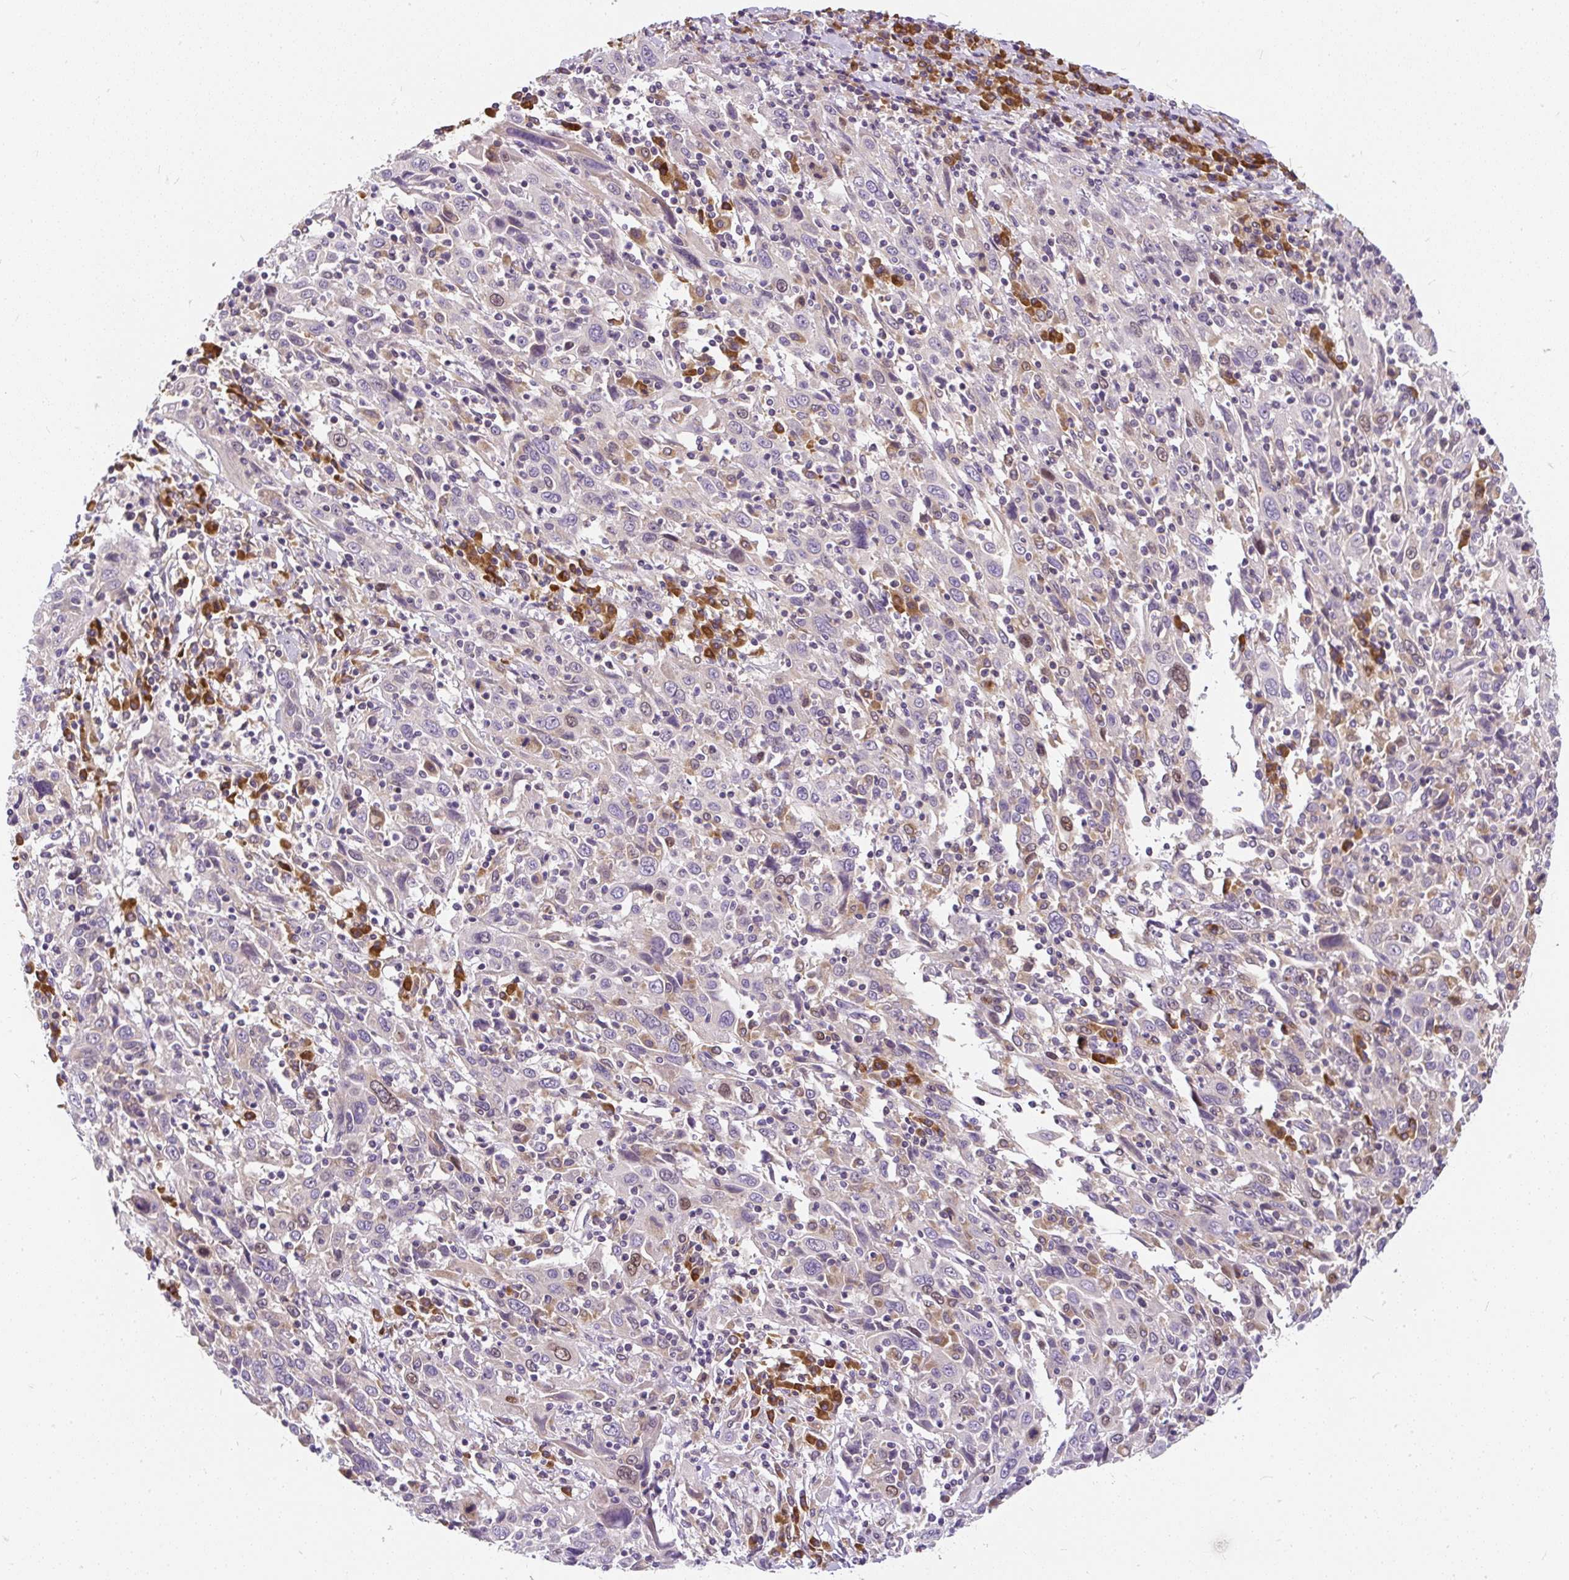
{"staining": {"intensity": "weak", "quantity": "<25%", "location": "nuclear"}, "tissue": "cervical cancer", "cell_type": "Tumor cells", "image_type": "cancer", "snomed": [{"axis": "morphology", "description": "Squamous cell carcinoma, NOS"}, {"axis": "topography", "description": "Cervix"}], "caption": "This is a histopathology image of IHC staining of cervical cancer, which shows no staining in tumor cells.", "gene": "CYP20A1", "patient": {"sex": "female", "age": 46}}